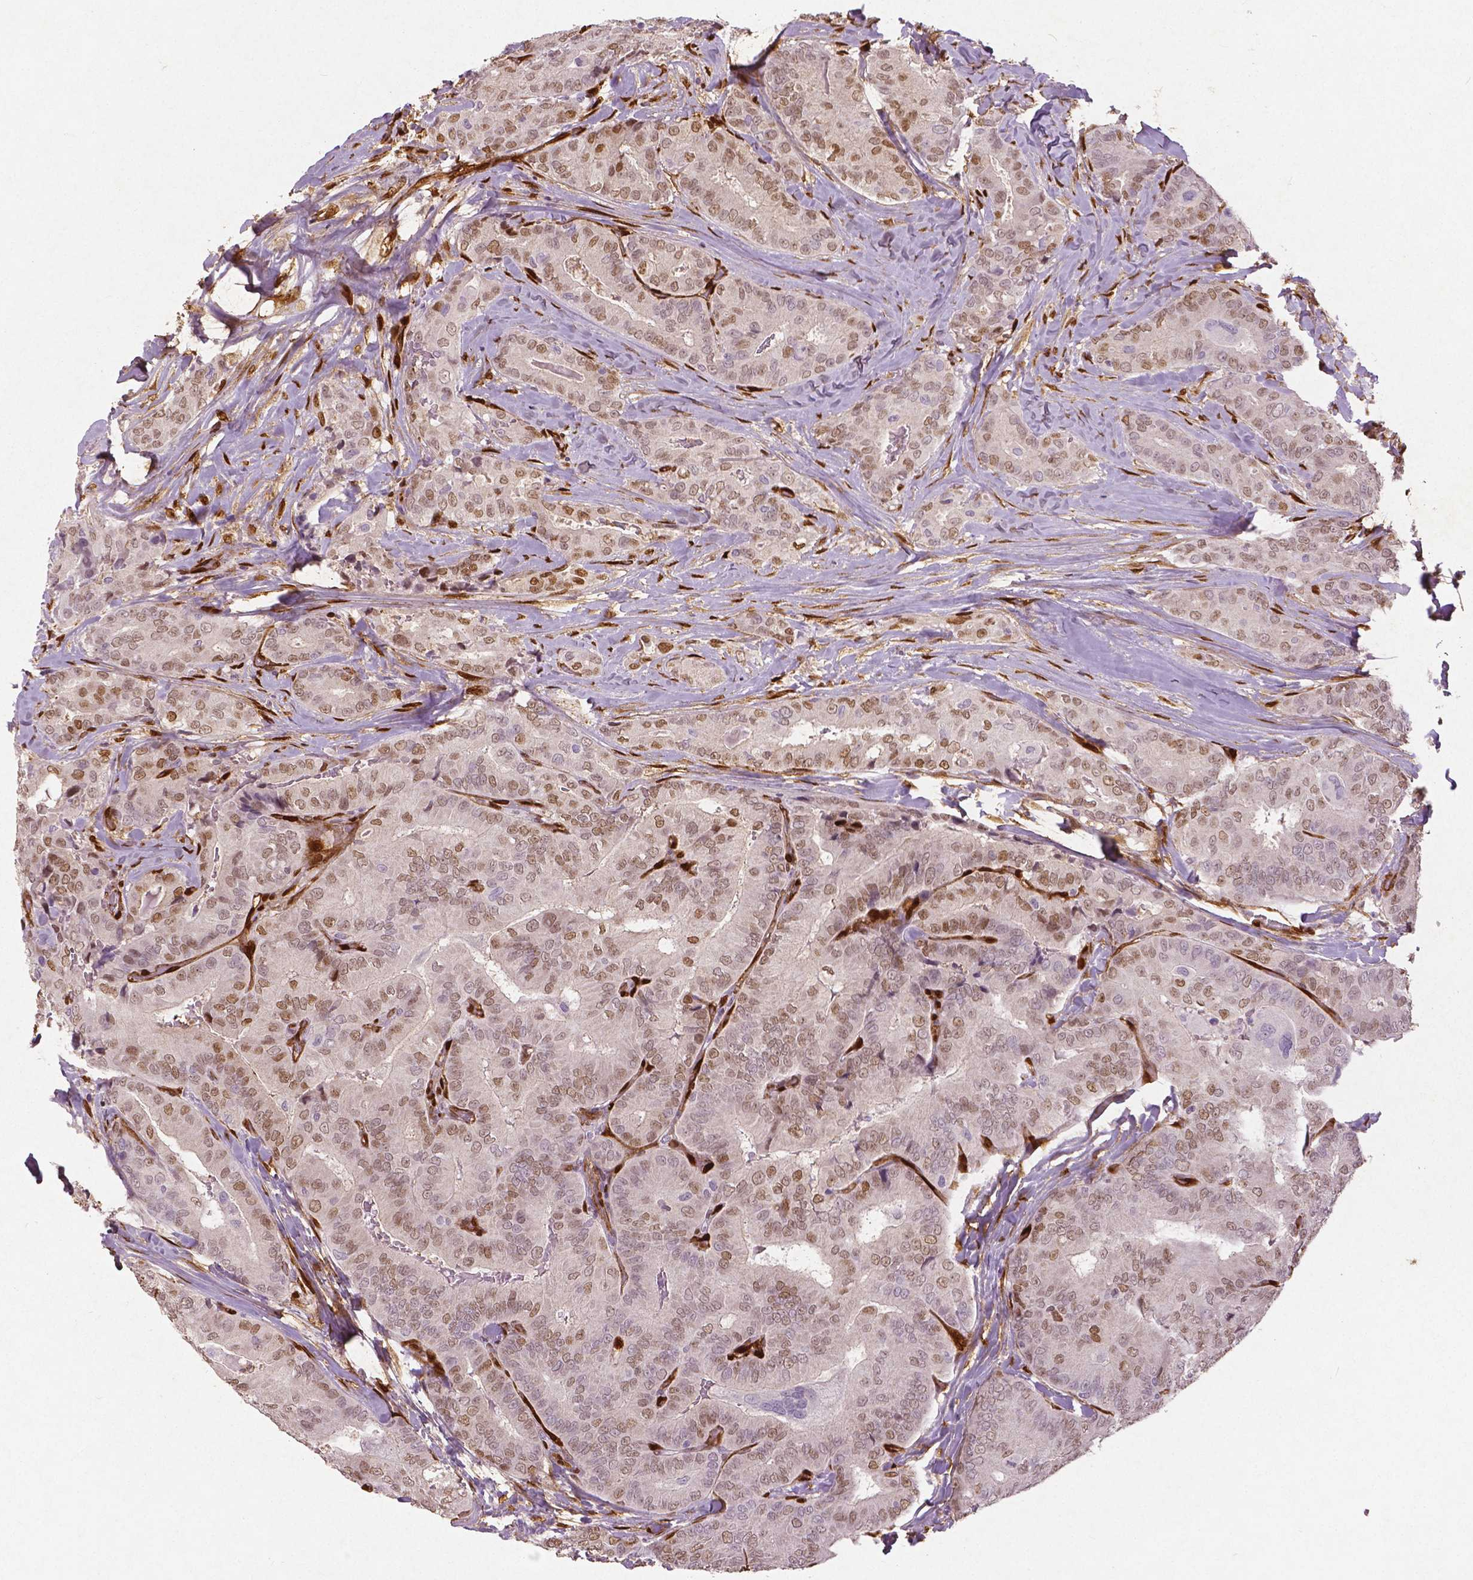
{"staining": {"intensity": "moderate", "quantity": ">75%", "location": "nuclear"}, "tissue": "thyroid cancer", "cell_type": "Tumor cells", "image_type": "cancer", "snomed": [{"axis": "morphology", "description": "Papillary adenocarcinoma, NOS"}, {"axis": "topography", "description": "Thyroid gland"}], "caption": "Human thyroid papillary adenocarcinoma stained with a protein marker shows moderate staining in tumor cells.", "gene": "WWTR1", "patient": {"sex": "male", "age": 61}}